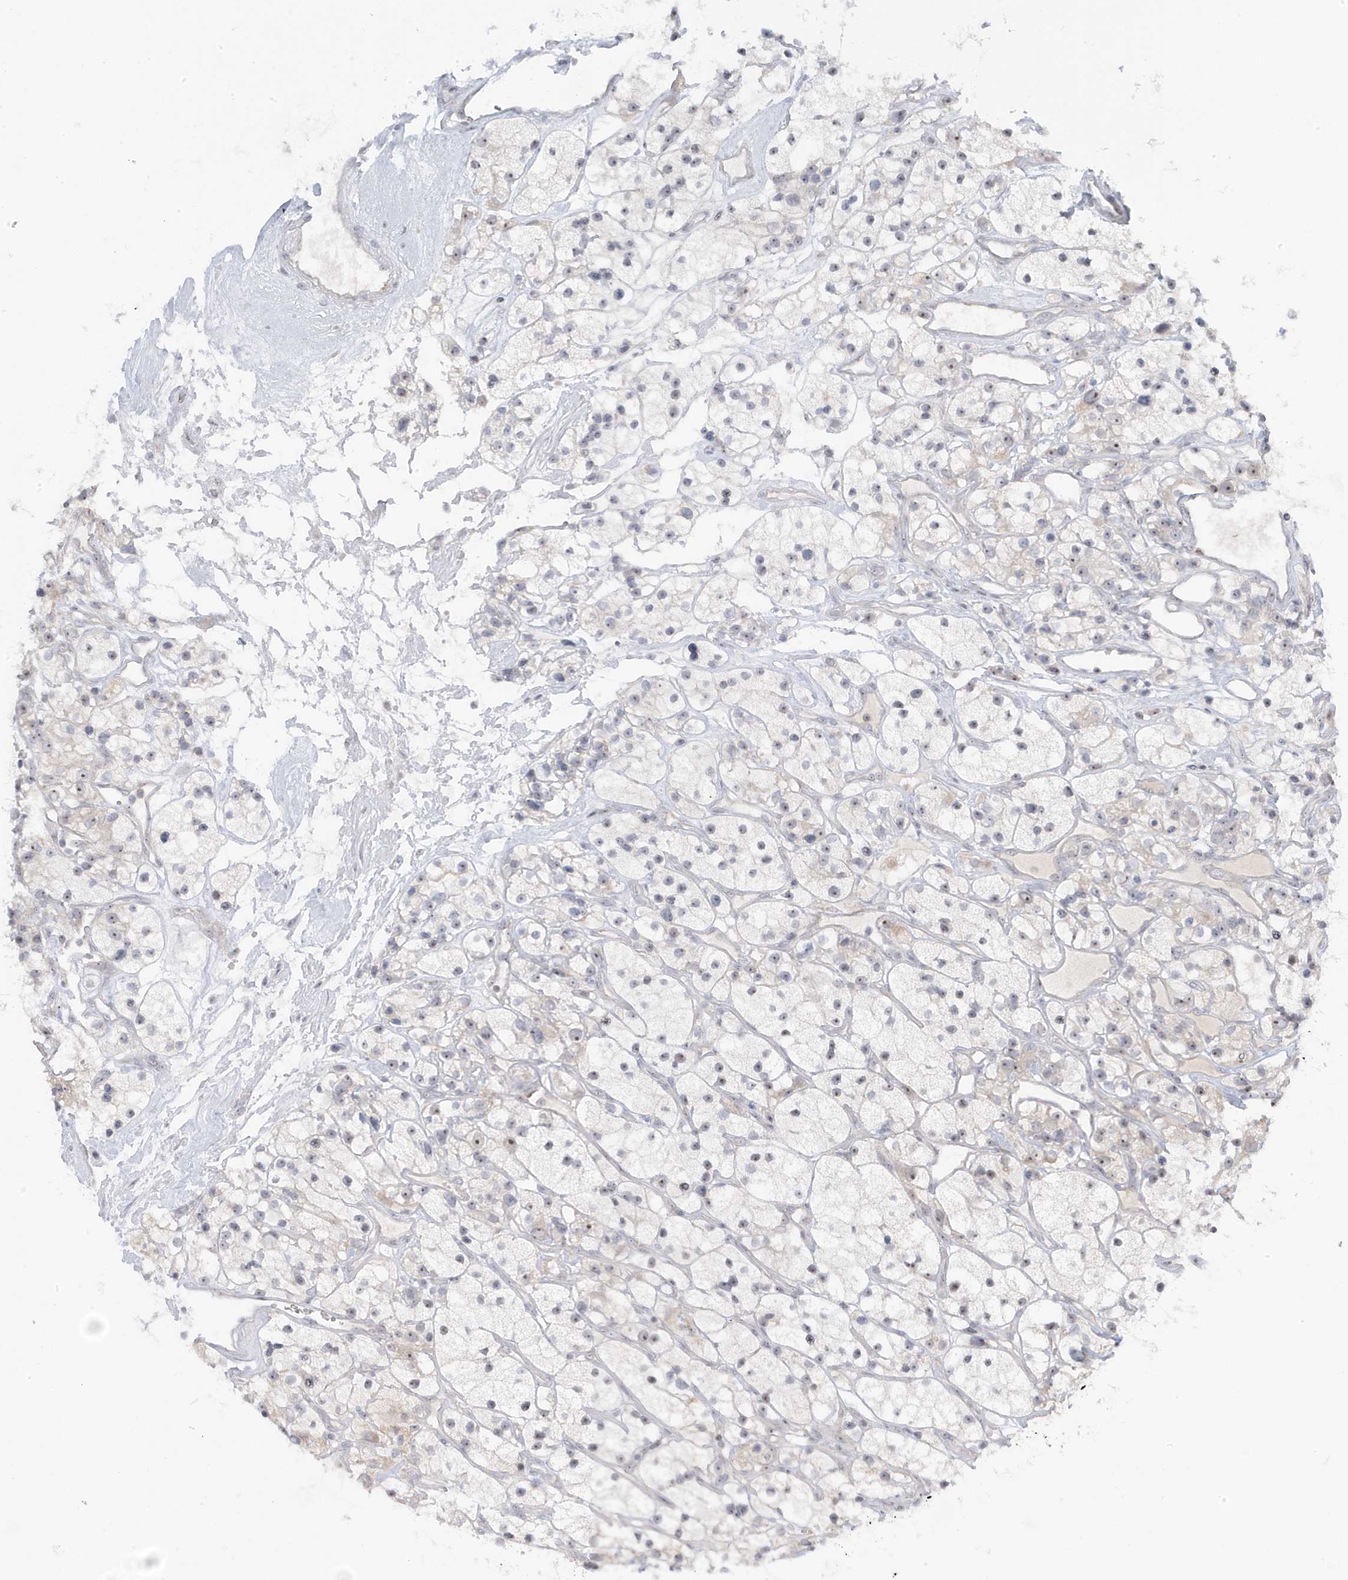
{"staining": {"intensity": "moderate", "quantity": "<25%", "location": "nuclear"}, "tissue": "renal cancer", "cell_type": "Tumor cells", "image_type": "cancer", "snomed": [{"axis": "morphology", "description": "Adenocarcinoma, NOS"}, {"axis": "topography", "description": "Kidney"}], "caption": "Renal cancer (adenocarcinoma) stained with a protein marker shows moderate staining in tumor cells.", "gene": "TSEN15", "patient": {"sex": "female", "age": 57}}